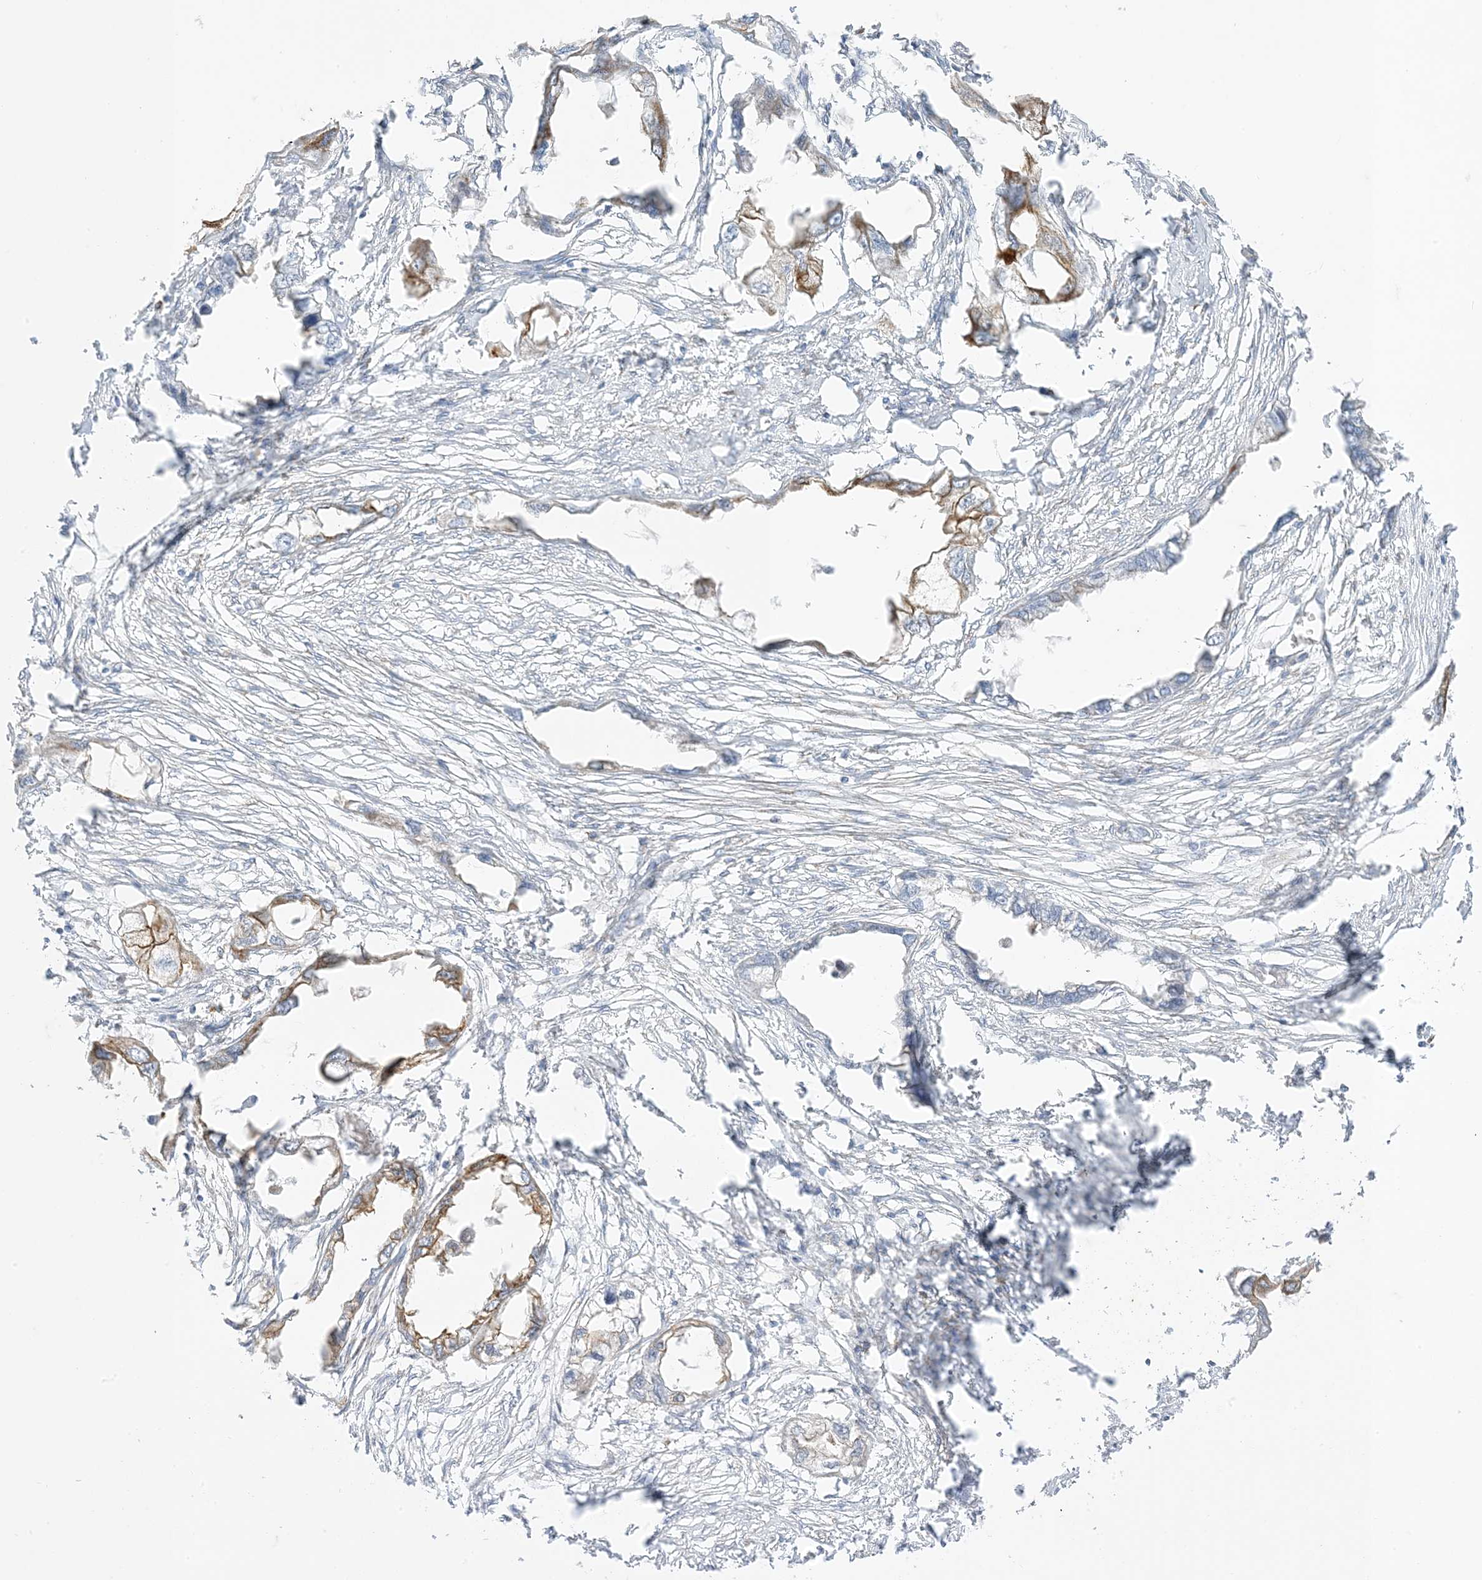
{"staining": {"intensity": "moderate", "quantity": "25%-75%", "location": "cytoplasmic/membranous"}, "tissue": "endometrial cancer", "cell_type": "Tumor cells", "image_type": "cancer", "snomed": [{"axis": "morphology", "description": "Adenocarcinoma, NOS"}, {"axis": "morphology", "description": "Adenocarcinoma, metastatic, NOS"}, {"axis": "topography", "description": "Adipose tissue"}, {"axis": "topography", "description": "Endometrium"}], "caption": "An IHC photomicrograph of neoplastic tissue is shown. Protein staining in brown shows moderate cytoplasmic/membranous positivity in endometrial cancer within tumor cells.", "gene": "RAC1", "patient": {"sex": "female", "age": 67}}